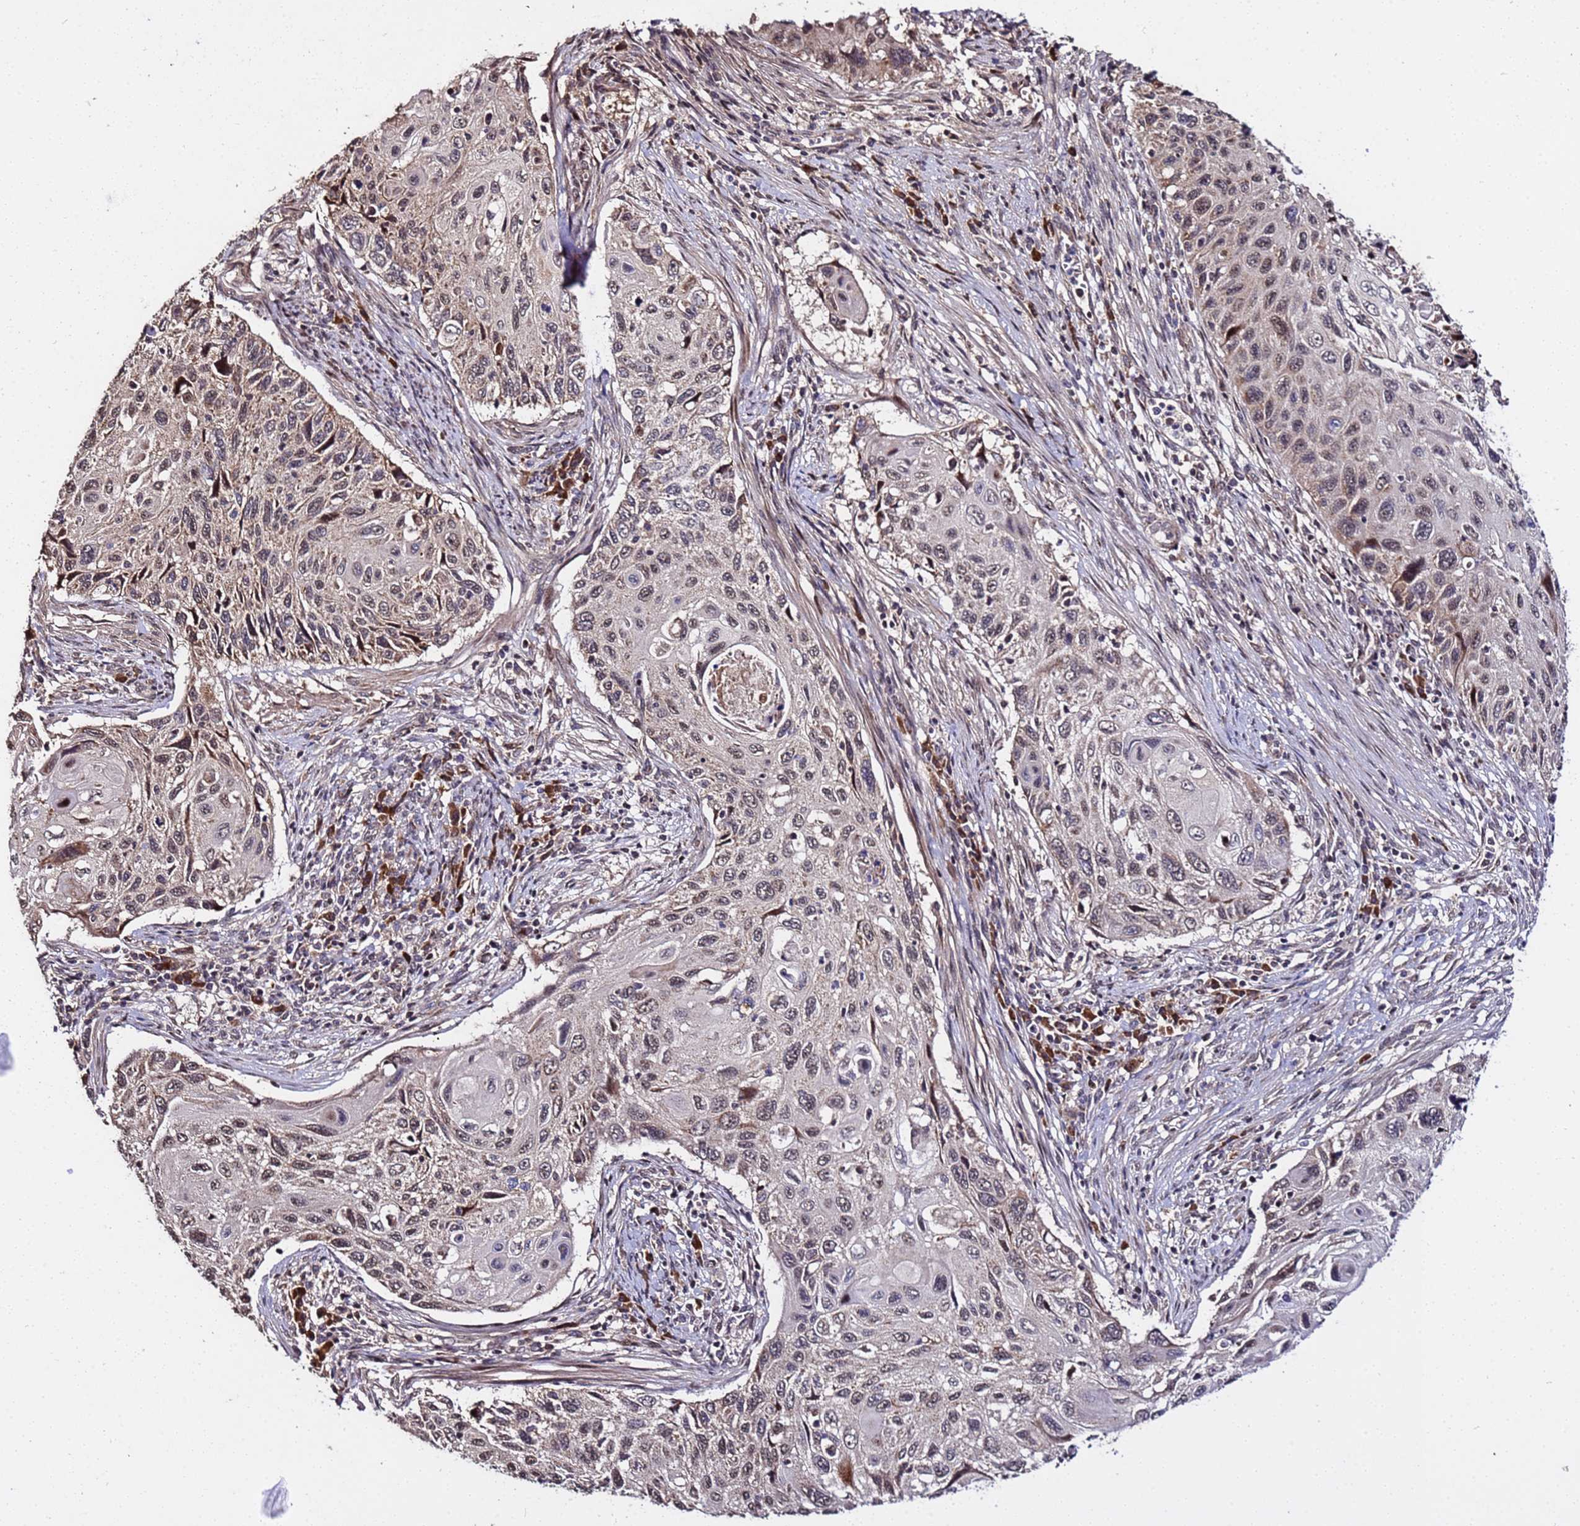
{"staining": {"intensity": "weak", "quantity": "<25%", "location": "nuclear"}, "tissue": "cervical cancer", "cell_type": "Tumor cells", "image_type": "cancer", "snomed": [{"axis": "morphology", "description": "Squamous cell carcinoma, NOS"}, {"axis": "topography", "description": "Cervix"}], "caption": "DAB immunohistochemical staining of cervical cancer demonstrates no significant positivity in tumor cells.", "gene": "WNK4", "patient": {"sex": "female", "age": 70}}